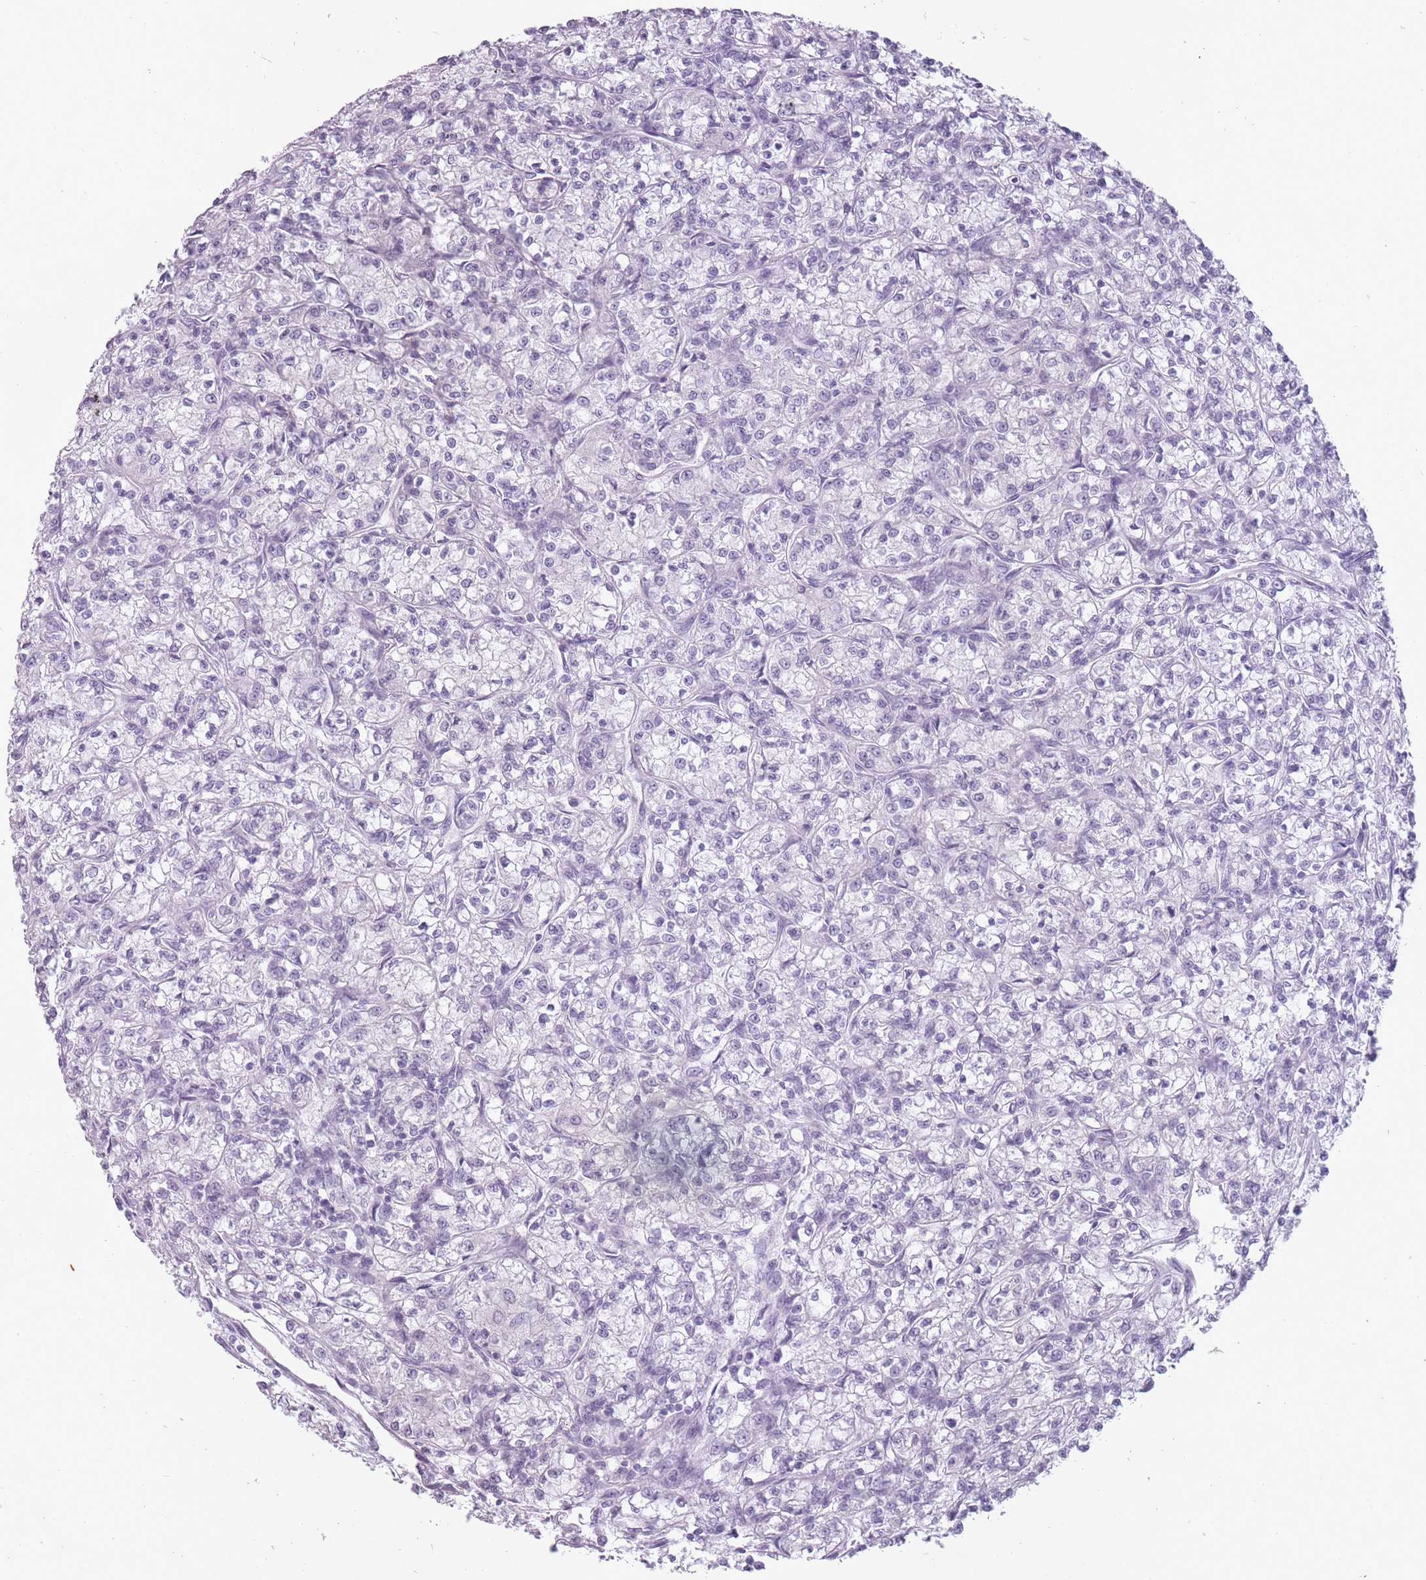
{"staining": {"intensity": "negative", "quantity": "none", "location": "none"}, "tissue": "renal cancer", "cell_type": "Tumor cells", "image_type": "cancer", "snomed": [{"axis": "morphology", "description": "Adenocarcinoma, NOS"}, {"axis": "topography", "description": "Kidney"}], "caption": "A high-resolution histopathology image shows immunohistochemistry (IHC) staining of adenocarcinoma (renal), which exhibits no significant staining in tumor cells.", "gene": "RFX4", "patient": {"sex": "female", "age": 59}}